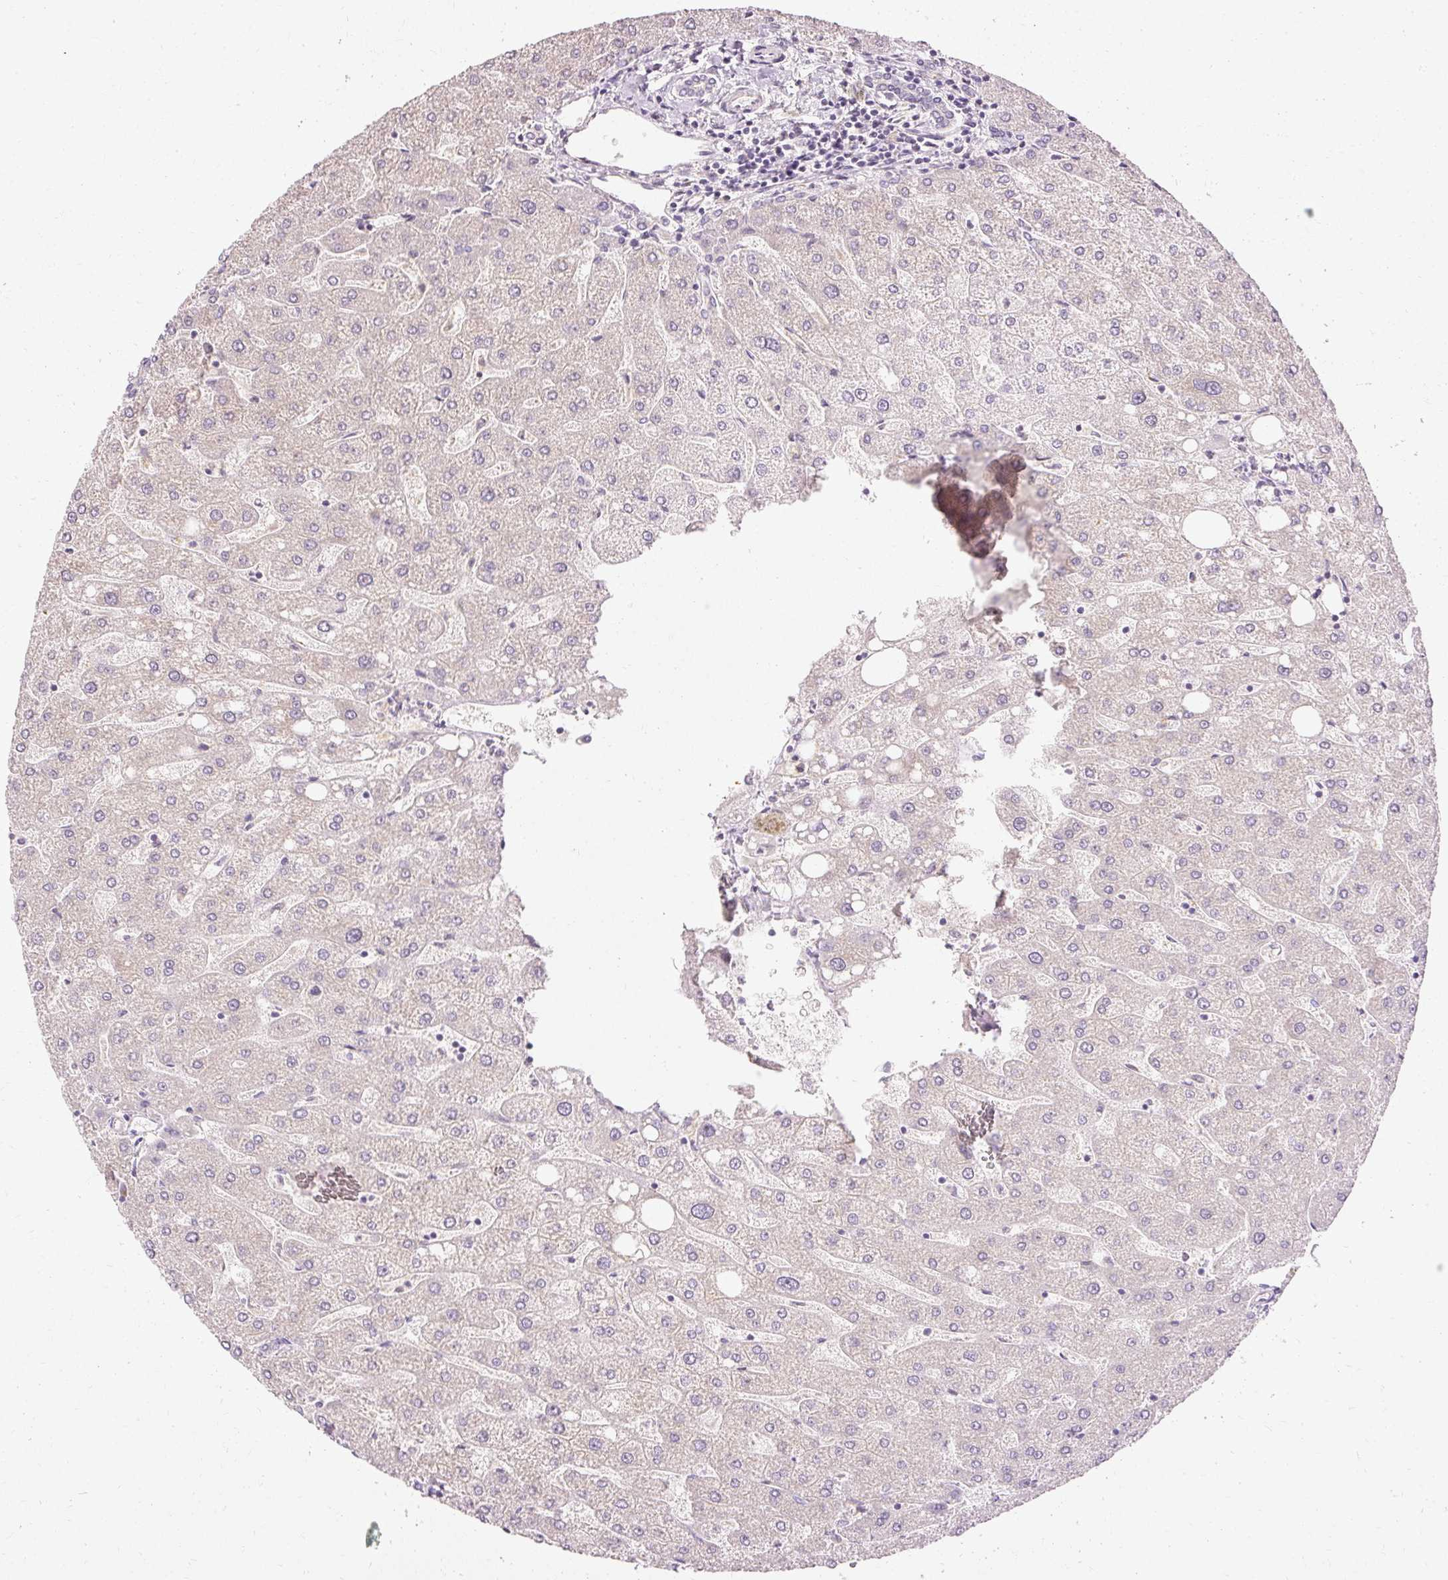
{"staining": {"intensity": "negative", "quantity": "none", "location": "none"}, "tissue": "liver", "cell_type": "Cholangiocytes", "image_type": "normal", "snomed": [{"axis": "morphology", "description": "Normal tissue, NOS"}, {"axis": "topography", "description": "Liver"}], "caption": "IHC micrograph of unremarkable liver: human liver stained with DAB (3,3'-diaminobenzidine) demonstrates no significant protein staining in cholangiocytes. (DAB immunohistochemistry with hematoxylin counter stain).", "gene": "ARMH3", "patient": {"sex": "male", "age": 67}}